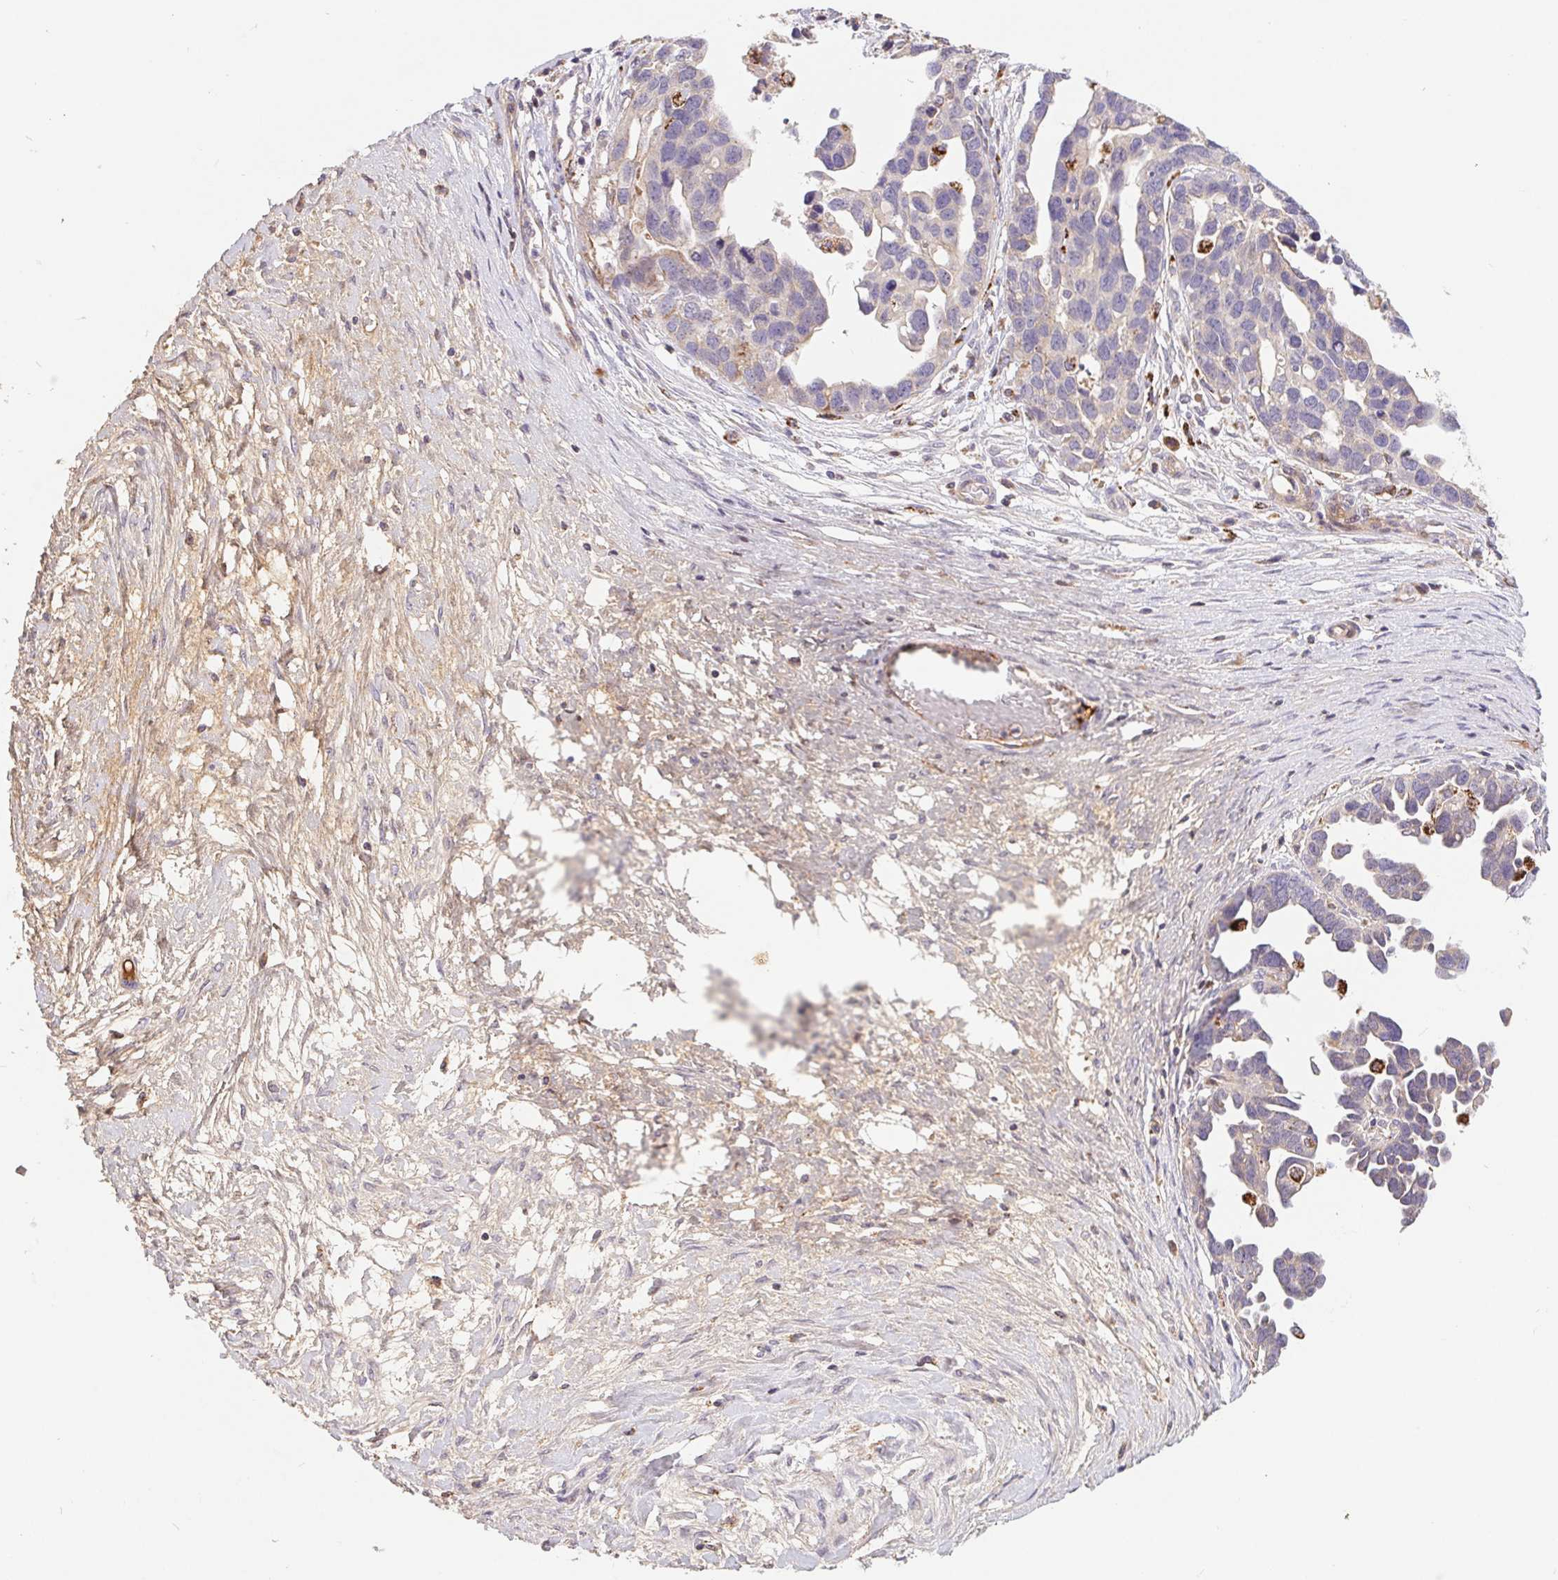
{"staining": {"intensity": "negative", "quantity": "none", "location": "none"}, "tissue": "ovarian cancer", "cell_type": "Tumor cells", "image_type": "cancer", "snomed": [{"axis": "morphology", "description": "Cystadenocarcinoma, serous, NOS"}, {"axis": "topography", "description": "Ovary"}], "caption": "DAB immunohistochemical staining of ovarian cancer reveals no significant expression in tumor cells.", "gene": "EMC6", "patient": {"sex": "female", "age": 54}}